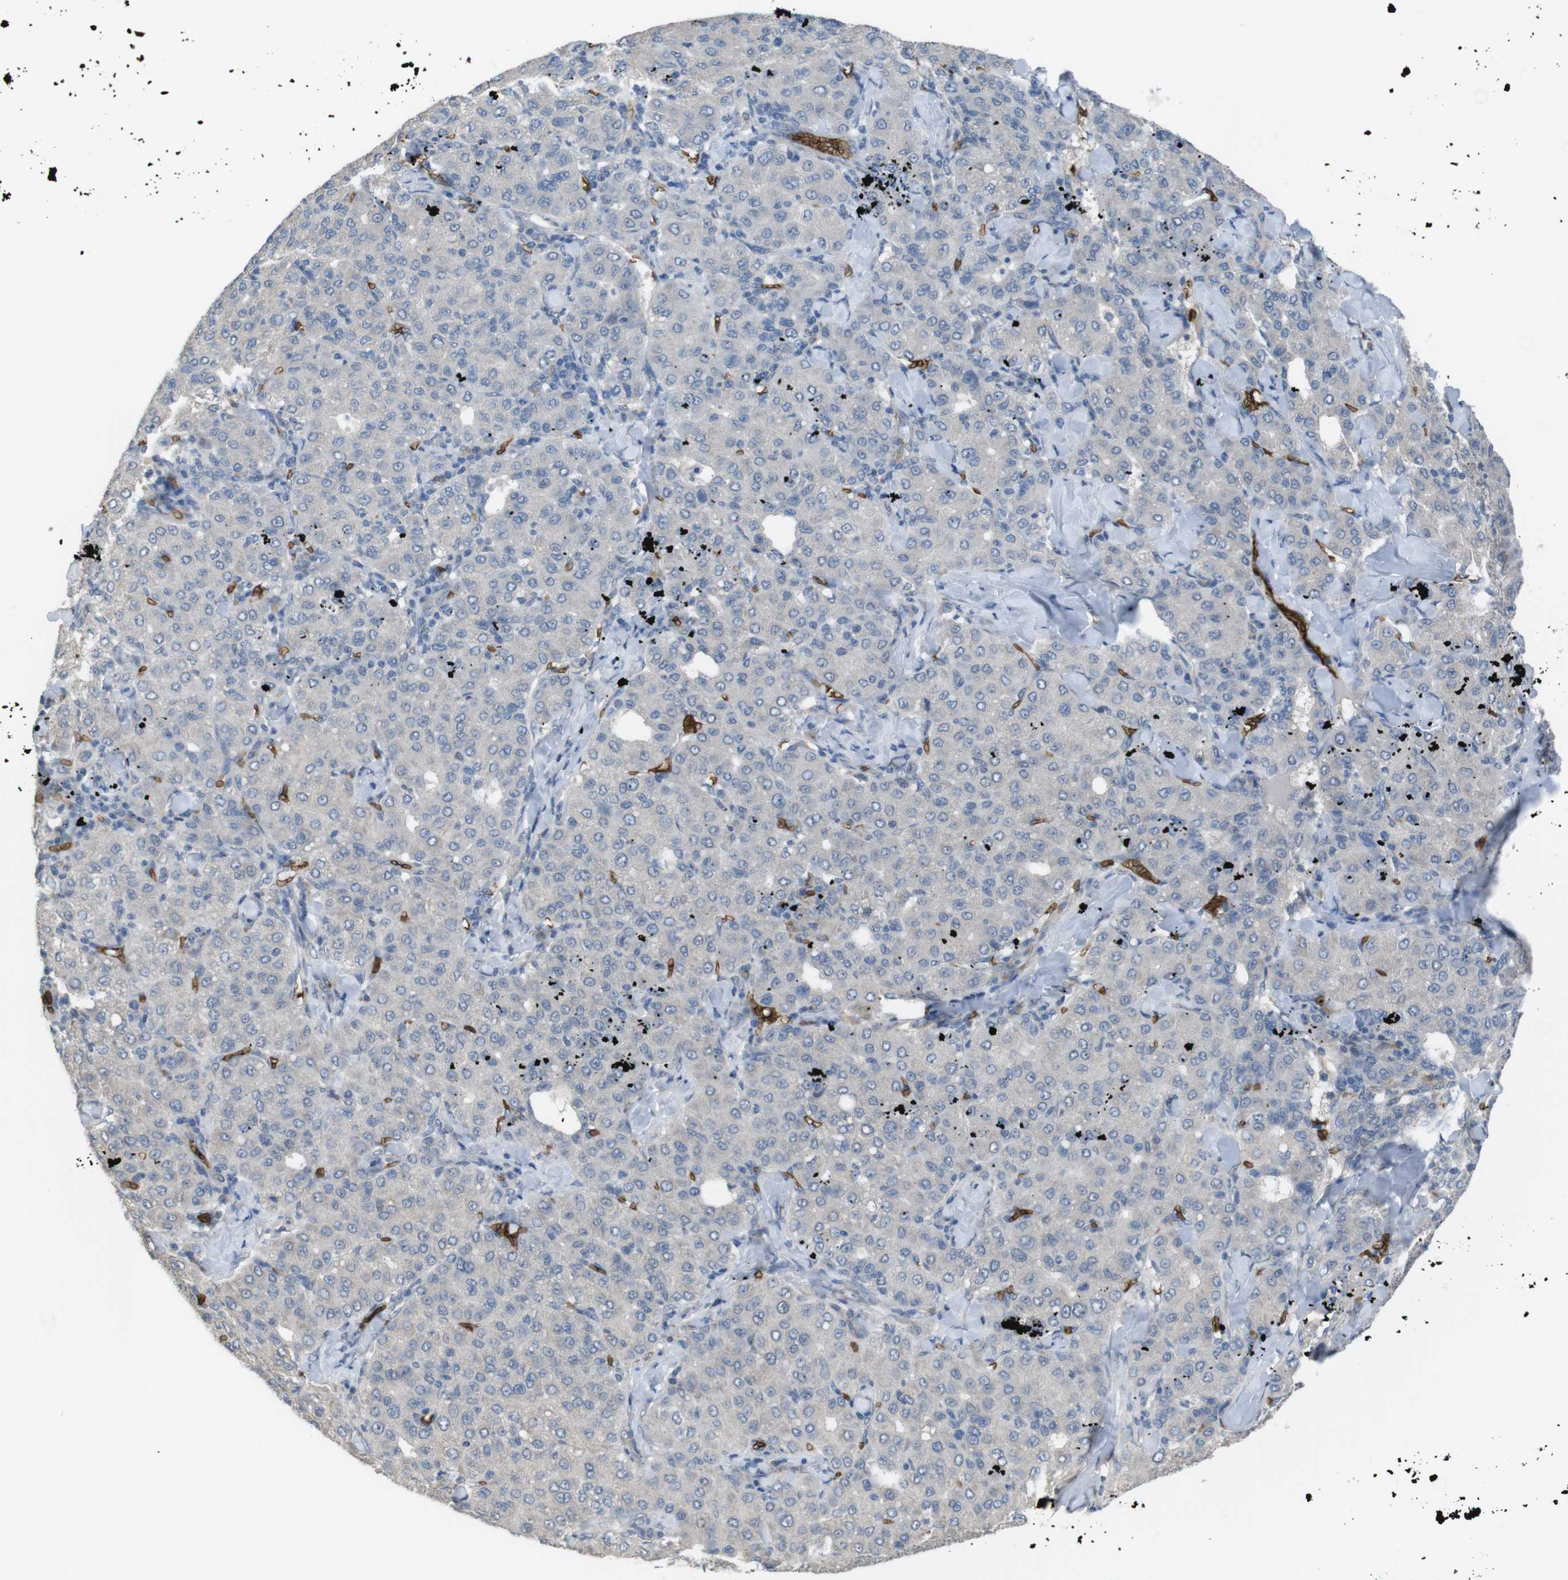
{"staining": {"intensity": "negative", "quantity": "none", "location": "none"}, "tissue": "liver cancer", "cell_type": "Tumor cells", "image_type": "cancer", "snomed": [{"axis": "morphology", "description": "Carcinoma, Hepatocellular, NOS"}, {"axis": "topography", "description": "Liver"}], "caption": "A high-resolution histopathology image shows IHC staining of liver cancer (hepatocellular carcinoma), which displays no significant expression in tumor cells.", "gene": "GYPA", "patient": {"sex": "male", "age": 65}}